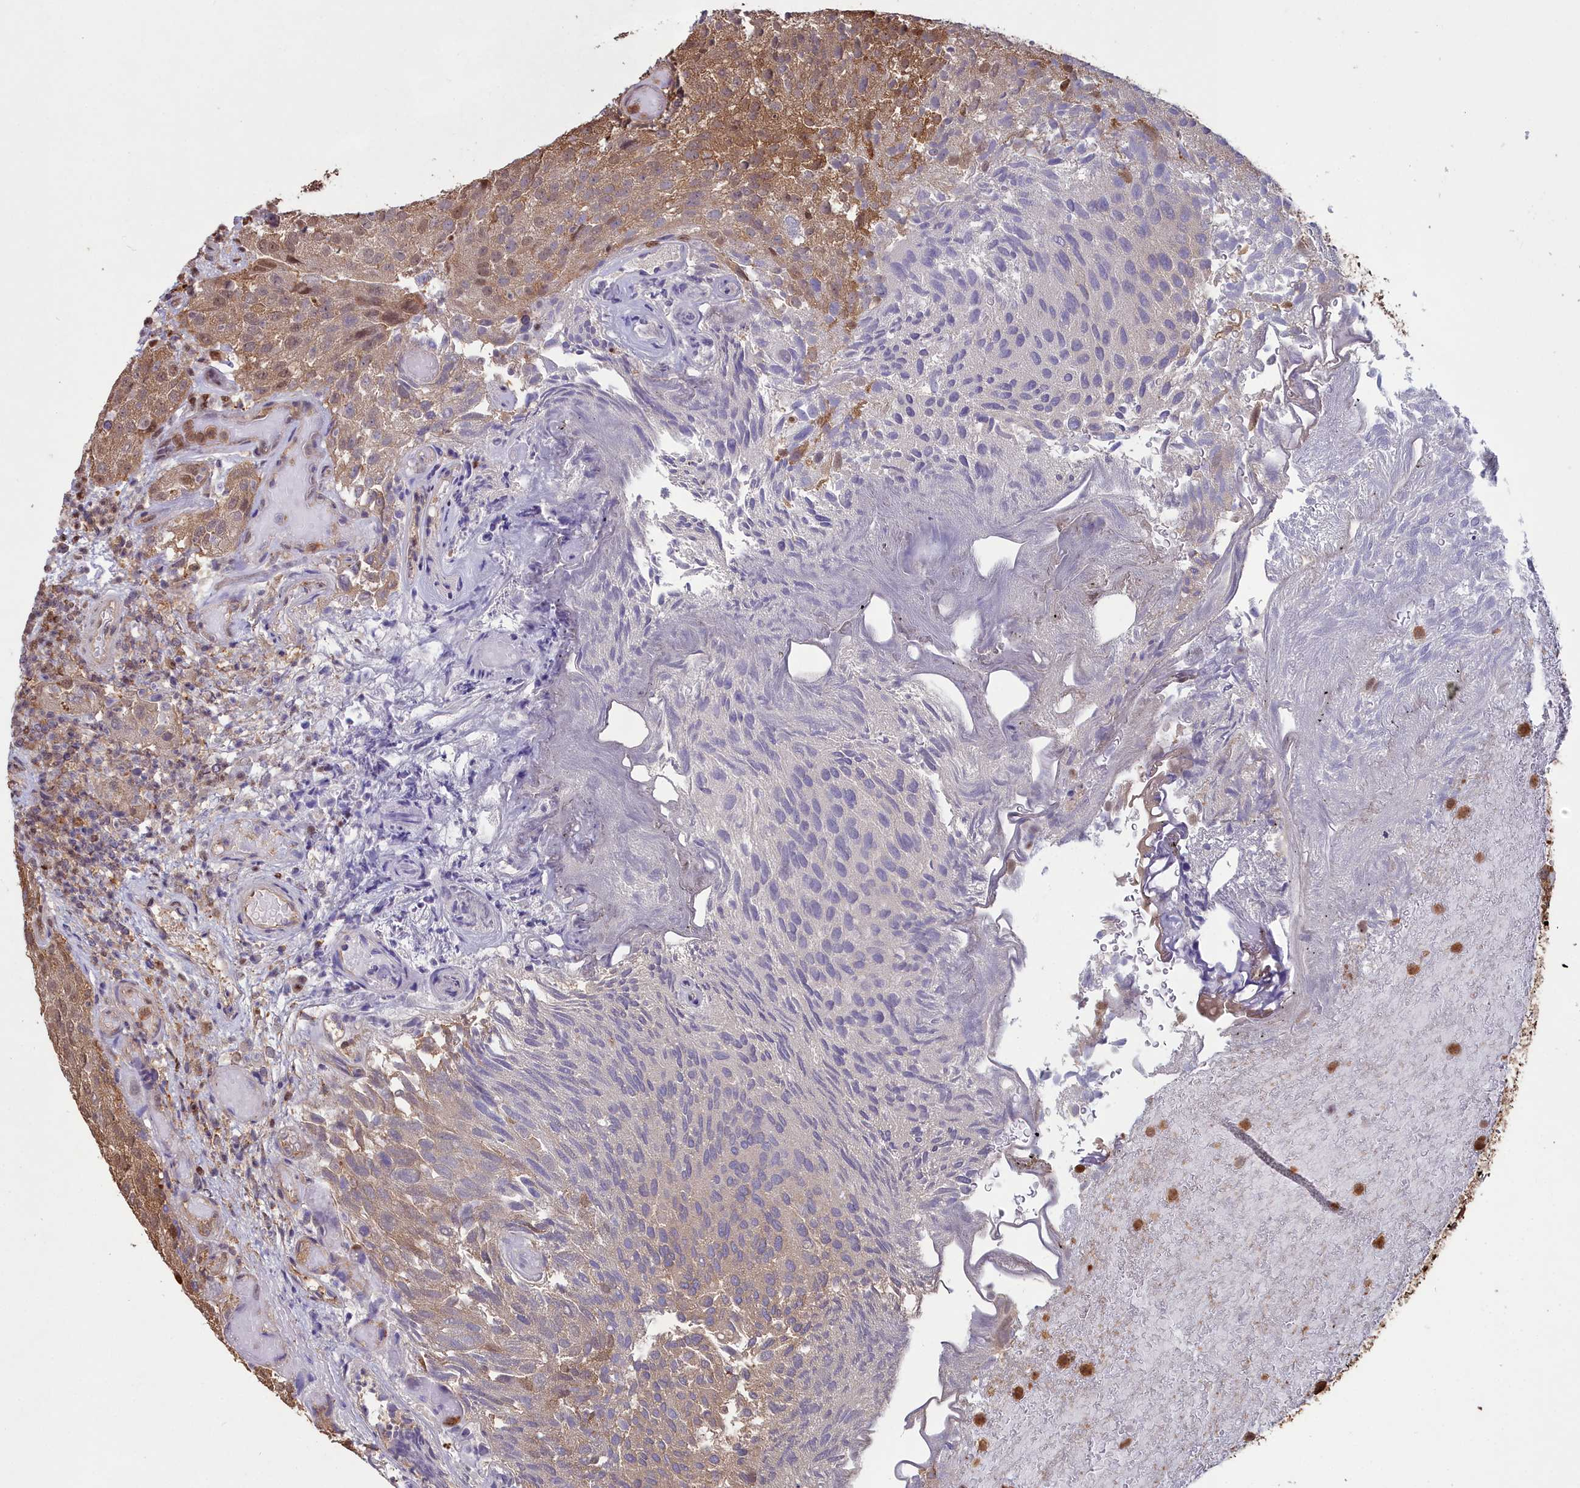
{"staining": {"intensity": "moderate", "quantity": ">75%", "location": "cytoplasmic/membranous,nuclear"}, "tissue": "urothelial cancer", "cell_type": "Tumor cells", "image_type": "cancer", "snomed": [{"axis": "morphology", "description": "Urothelial carcinoma, Low grade"}, {"axis": "topography", "description": "Urinary bladder"}], "caption": "The micrograph reveals staining of urothelial cancer, revealing moderate cytoplasmic/membranous and nuclear protein staining (brown color) within tumor cells.", "gene": "GAPDH", "patient": {"sex": "male", "age": 78}}